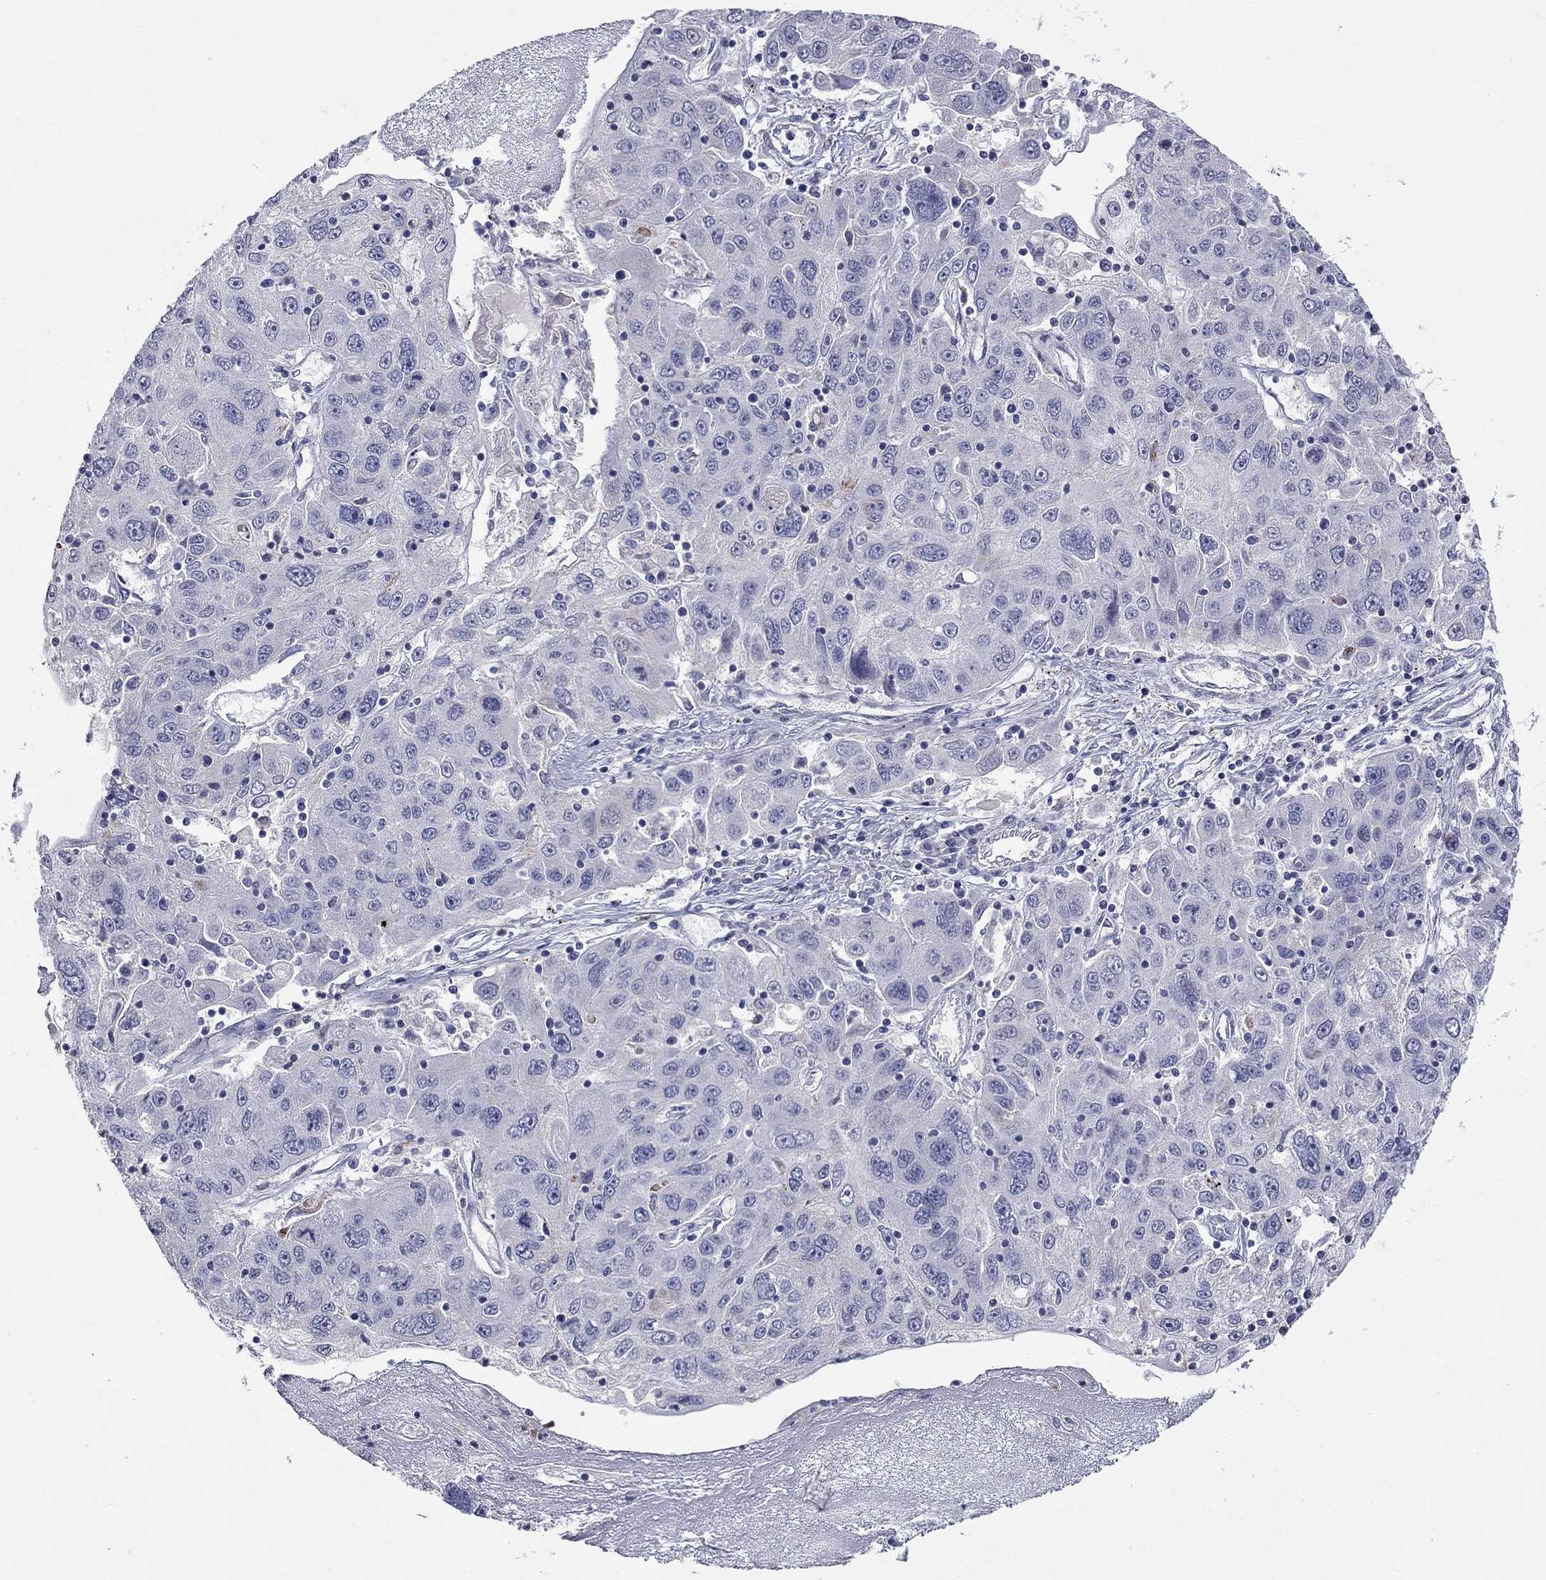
{"staining": {"intensity": "moderate", "quantity": "<25%", "location": "cytoplasmic/membranous"}, "tissue": "stomach cancer", "cell_type": "Tumor cells", "image_type": "cancer", "snomed": [{"axis": "morphology", "description": "Adenocarcinoma, NOS"}, {"axis": "topography", "description": "Stomach"}], "caption": "Tumor cells display moderate cytoplasmic/membranous positivity in approximately <25% of cells in stomach cancer.", "gene": "HMX2", "patient": {"sex": "male", "age": 56}}